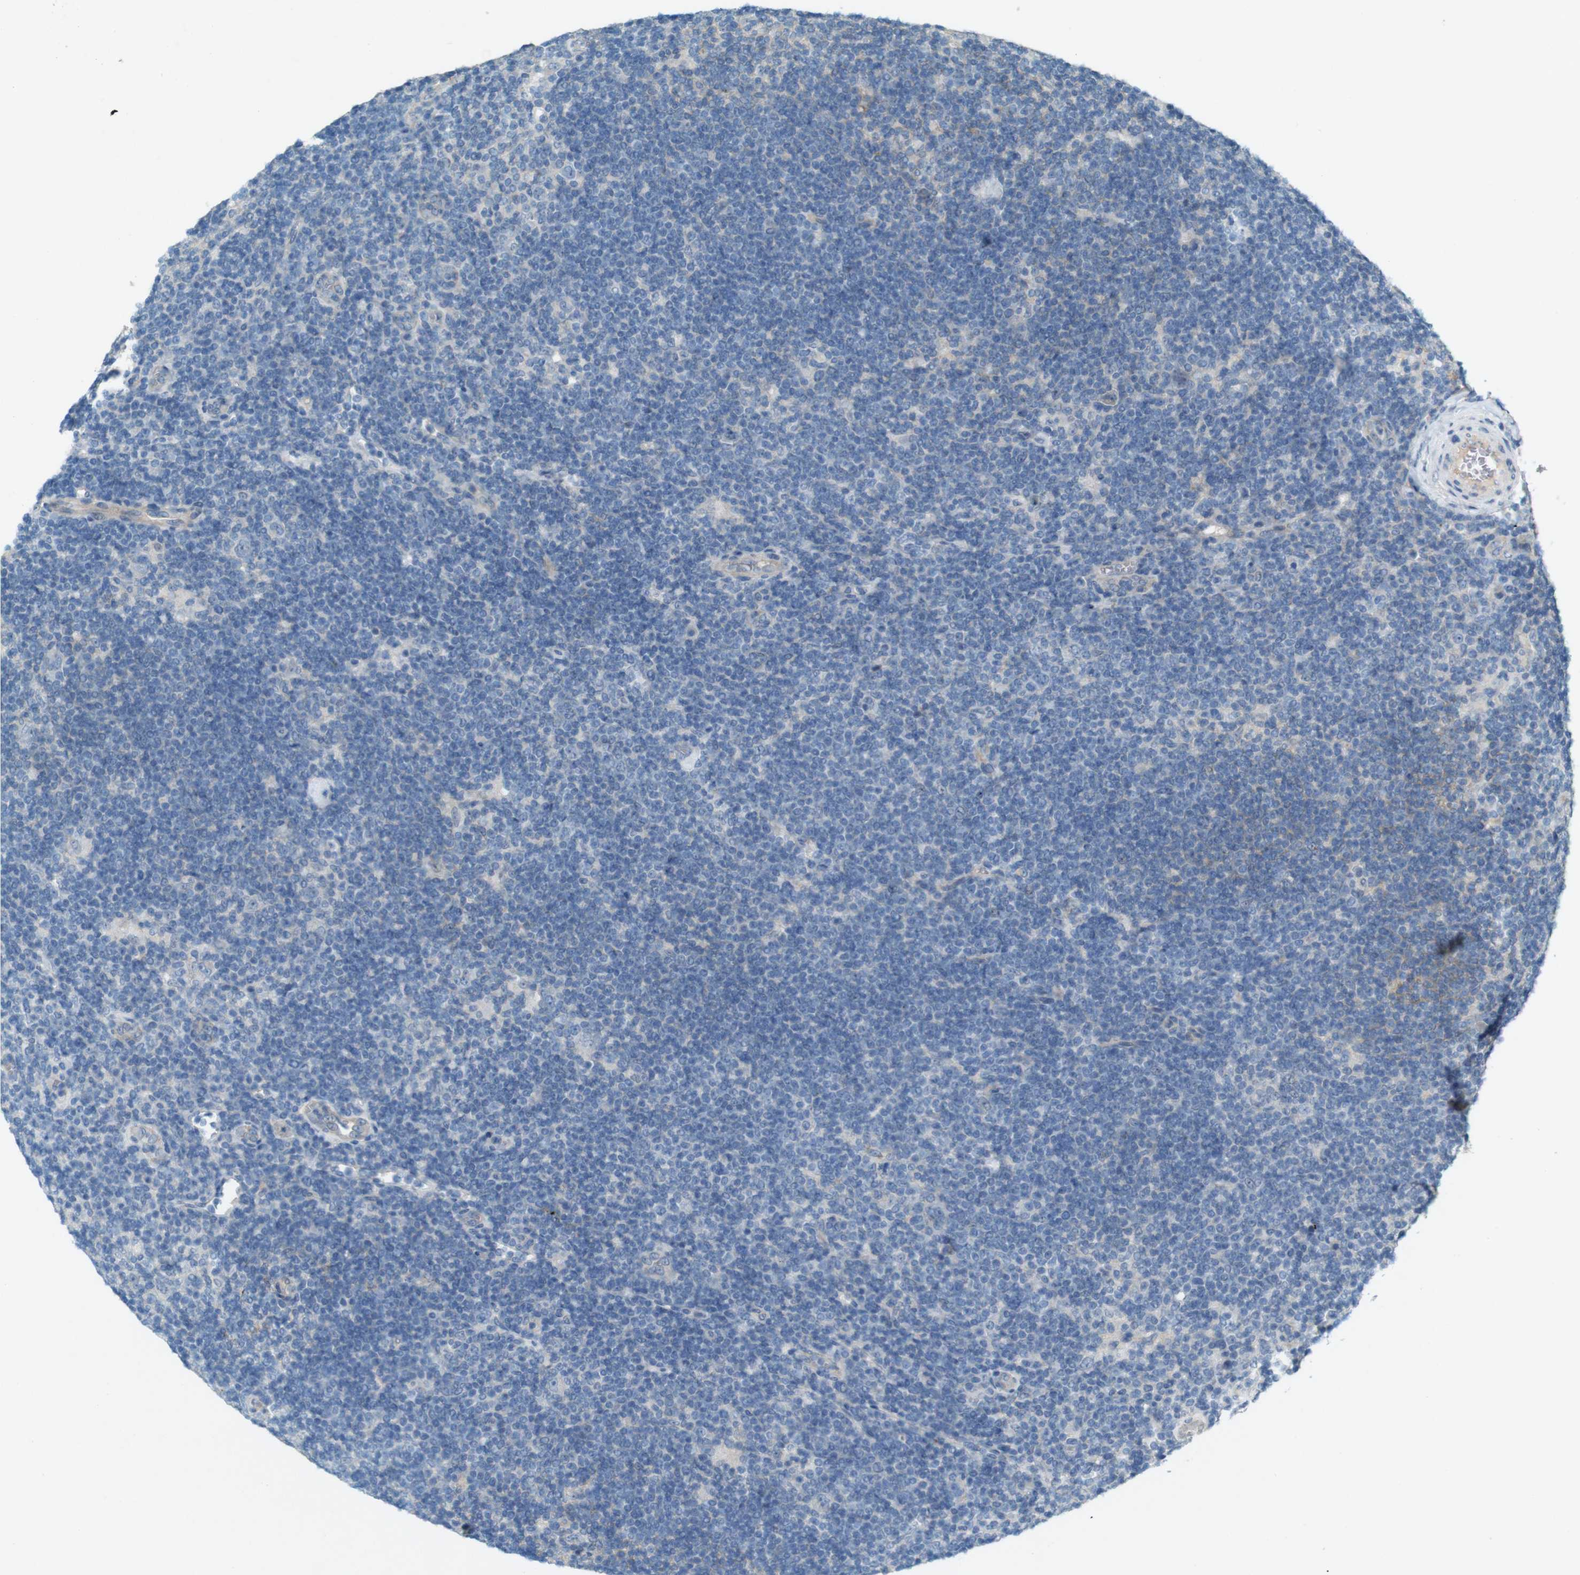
{"staining": {"intensity": "negative", "quantity": "none", "location": "none"}, "tissue": "lymphoma", "cell_type": "Tumor cells", "image_type": "cancer", "snomed": [{"axis": "morphology", "description": "Hodgkin's disease, NOS"}, {"axis": "topography", "description": "Lymph node"}], "caption": "IHC image of neoplastic tissue: Hodgkin's disease stained with DAB displays no significant protein staining in tumor cells.", "gene": "PVR", "patient": {"sex": "female", "age": 57}}